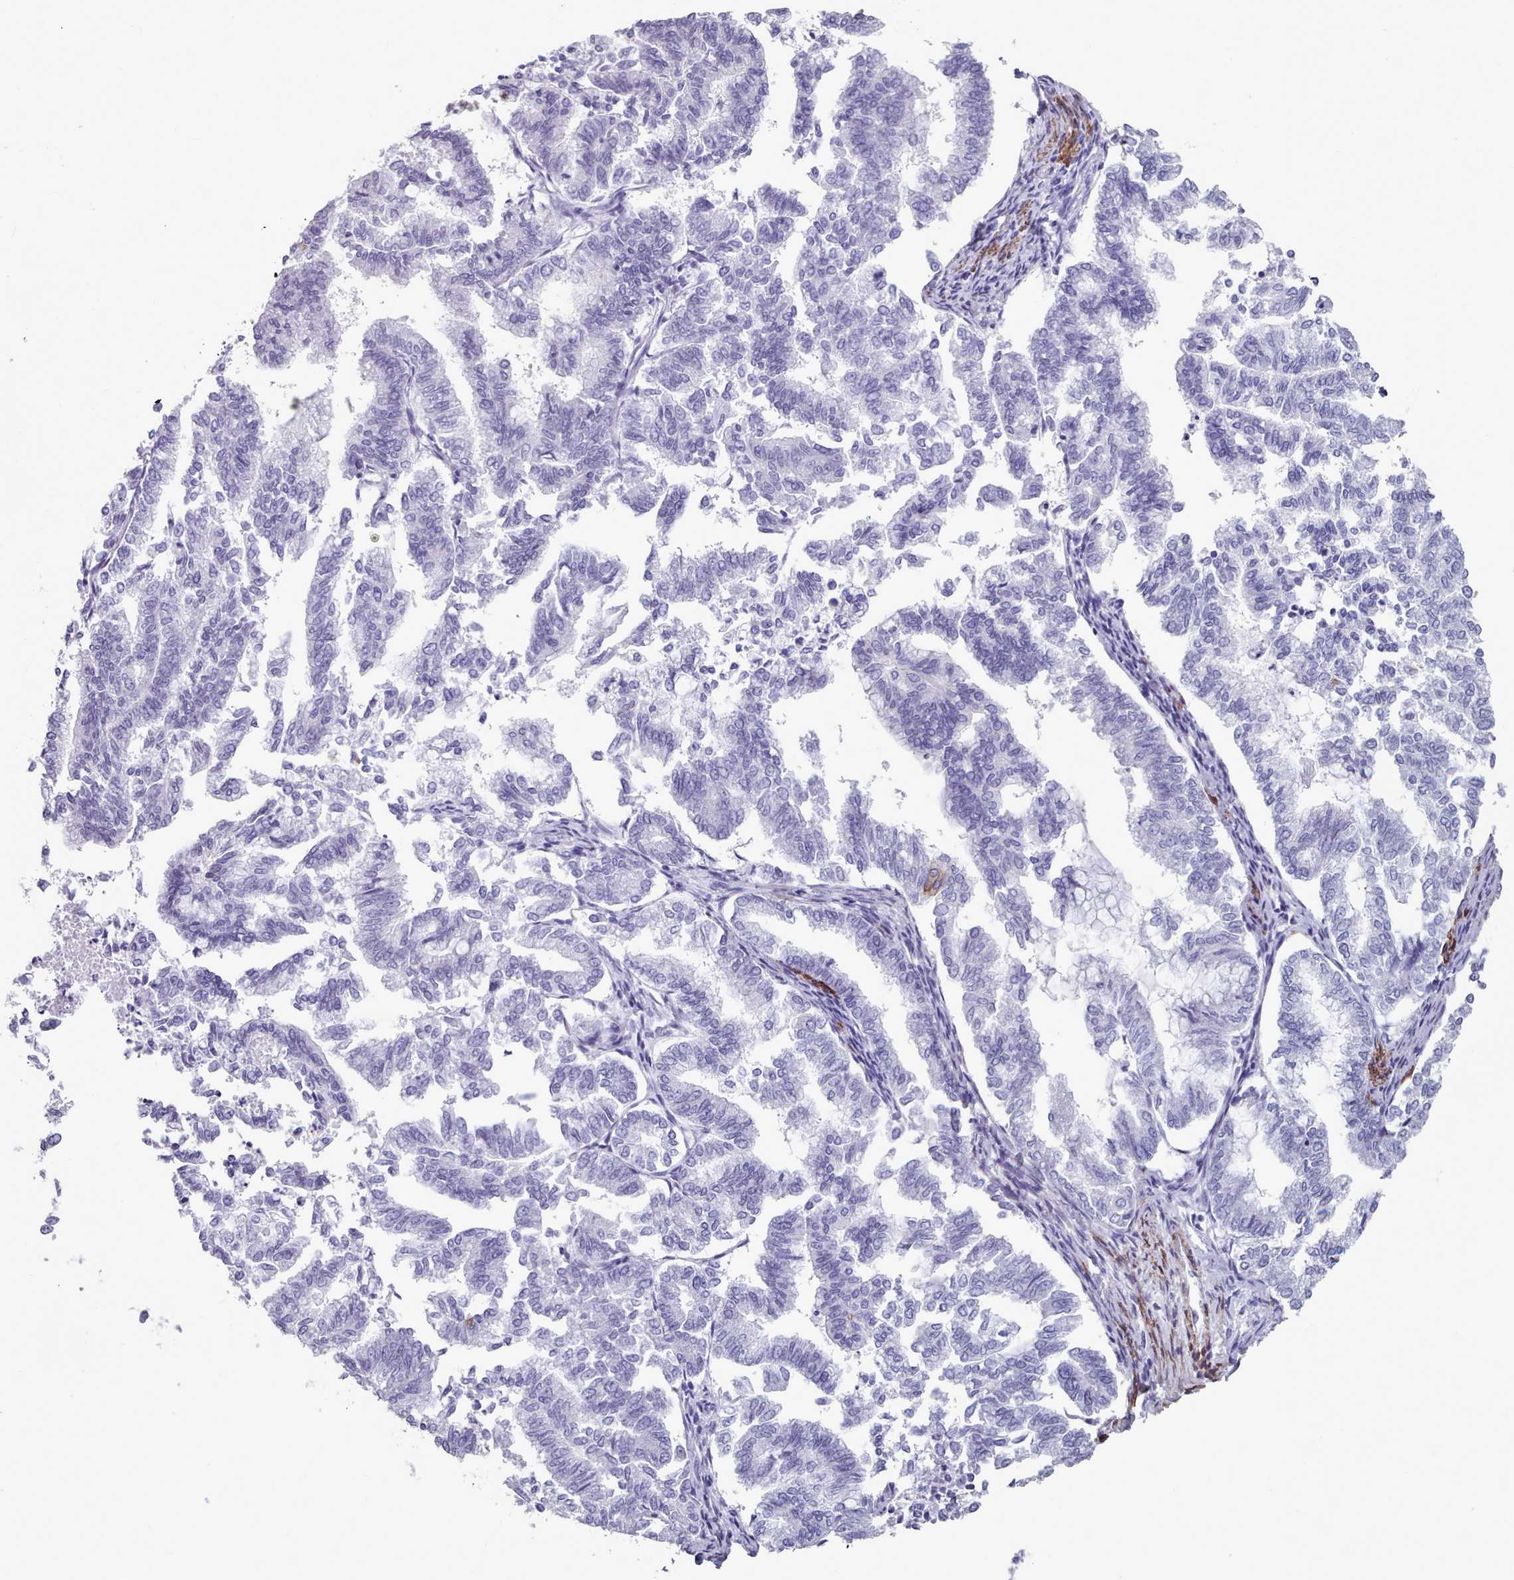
{"staining": {"intensity": "negative", "quantity": "none", "location": "none"}, "tissue": "endometrial cancer", "cell_type": "Tumor cells", "image_type": "cancer", "snomed": [{"axis": "morphology", "description": "Adenocarcinoma, NOS"}, {"axis": "topography", "description": "Endometrium"}], "caption": "An IHC photomicrograph of endometrial adenocarcinoma is shown. There is no staining in tumor cells of endometrial adenocarcinoma. (DAB immunohistochemistry, high magnification).", "gene": "FPGS", "patient": {"sex": "female", "age": 79}}